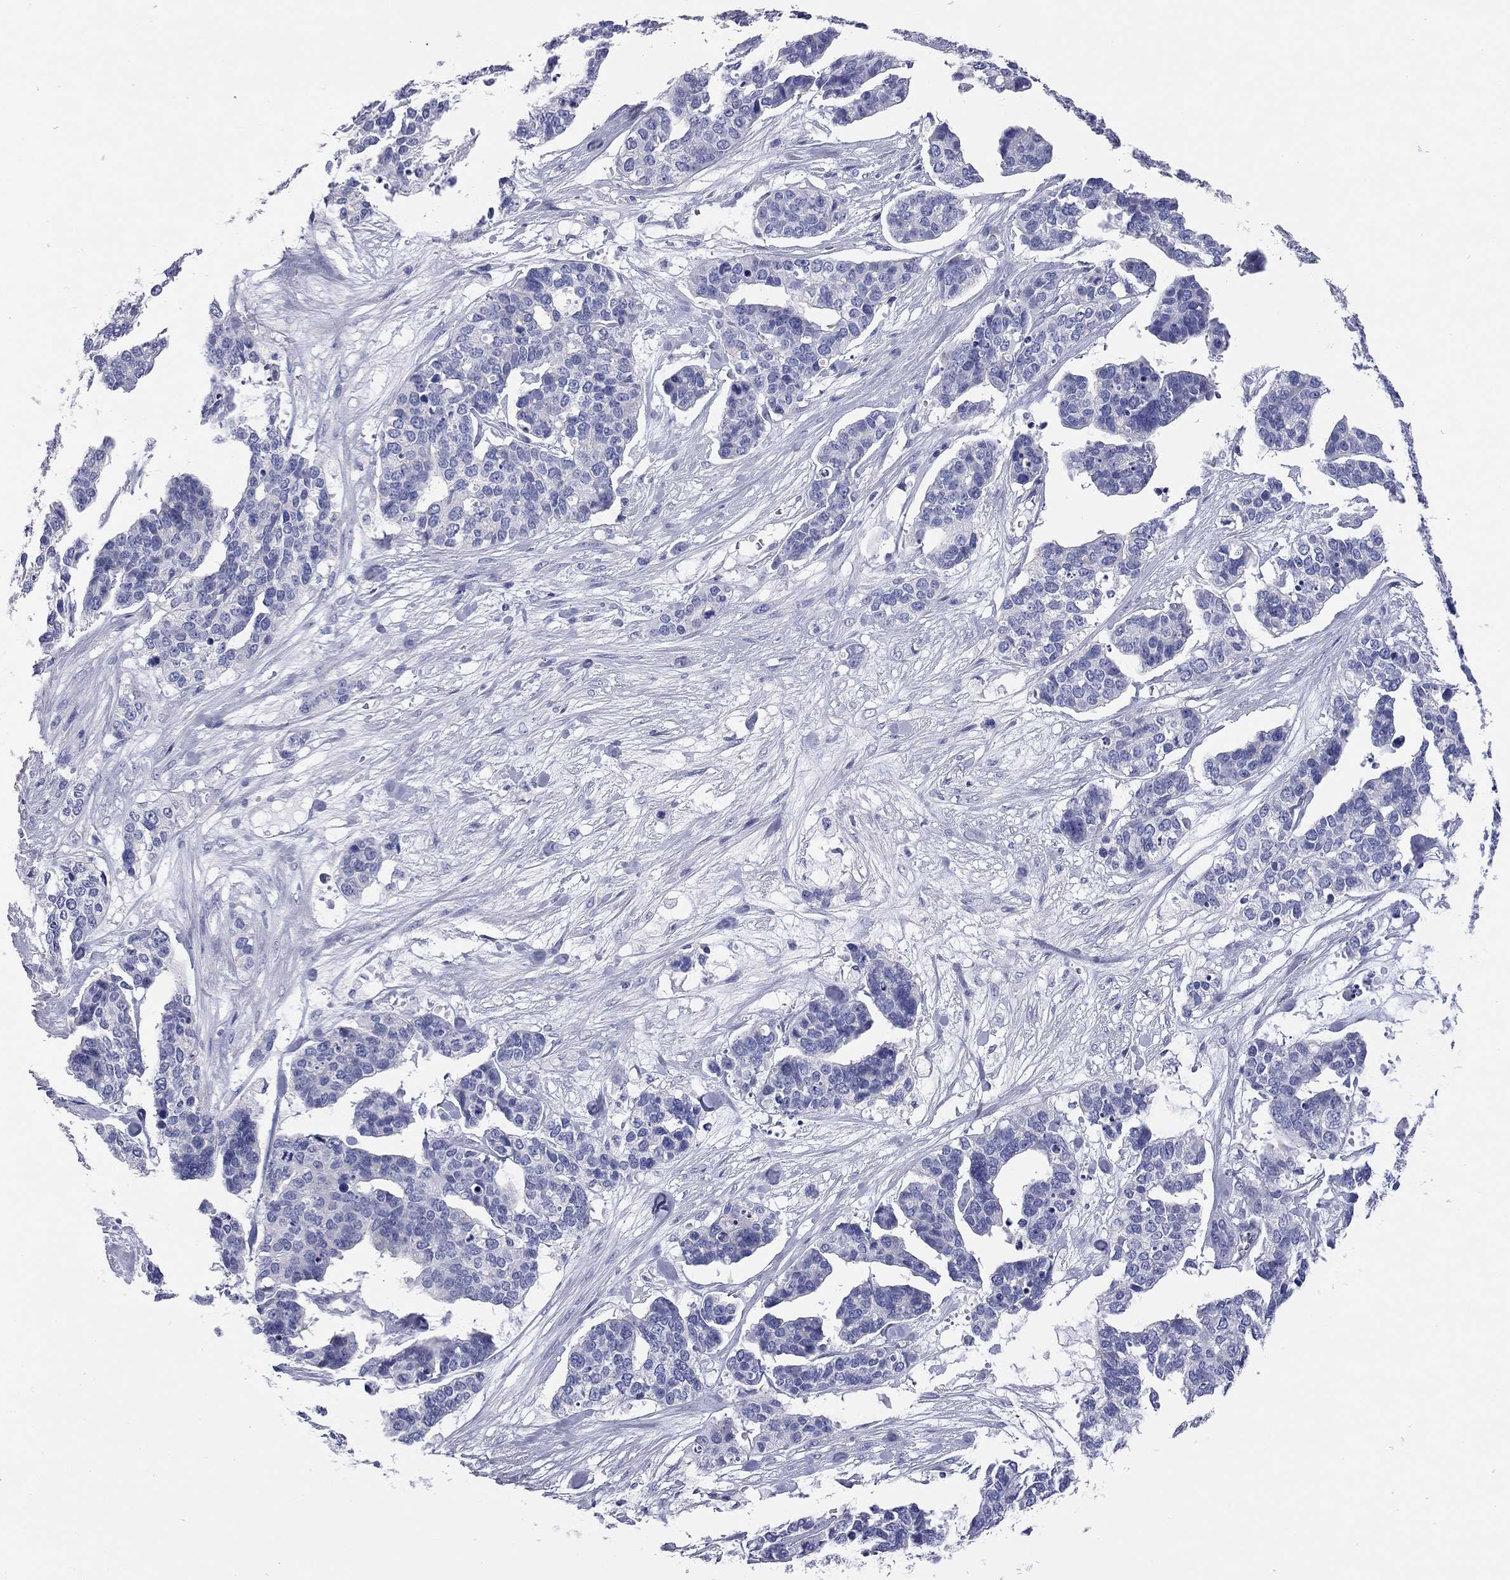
{"staining": {"intensity": "negative", "quantity": "none", "location": "none"}, "tissue": "ovarian cancer", "cell_type": "Tumor cells", "image_type": "cancer", "snomed": [{"axis": "morphology", "description": "Carcinoma, endometroid"}, {"axis": "topography", "description": "Ovary"}], "caption": "Immunohistochemistry of endometroid carcinoma (ovarian) demonstrates no staining in tumor cells.", "gene": "TMEM221", "patient": {"sex": "female", "age": 65}}